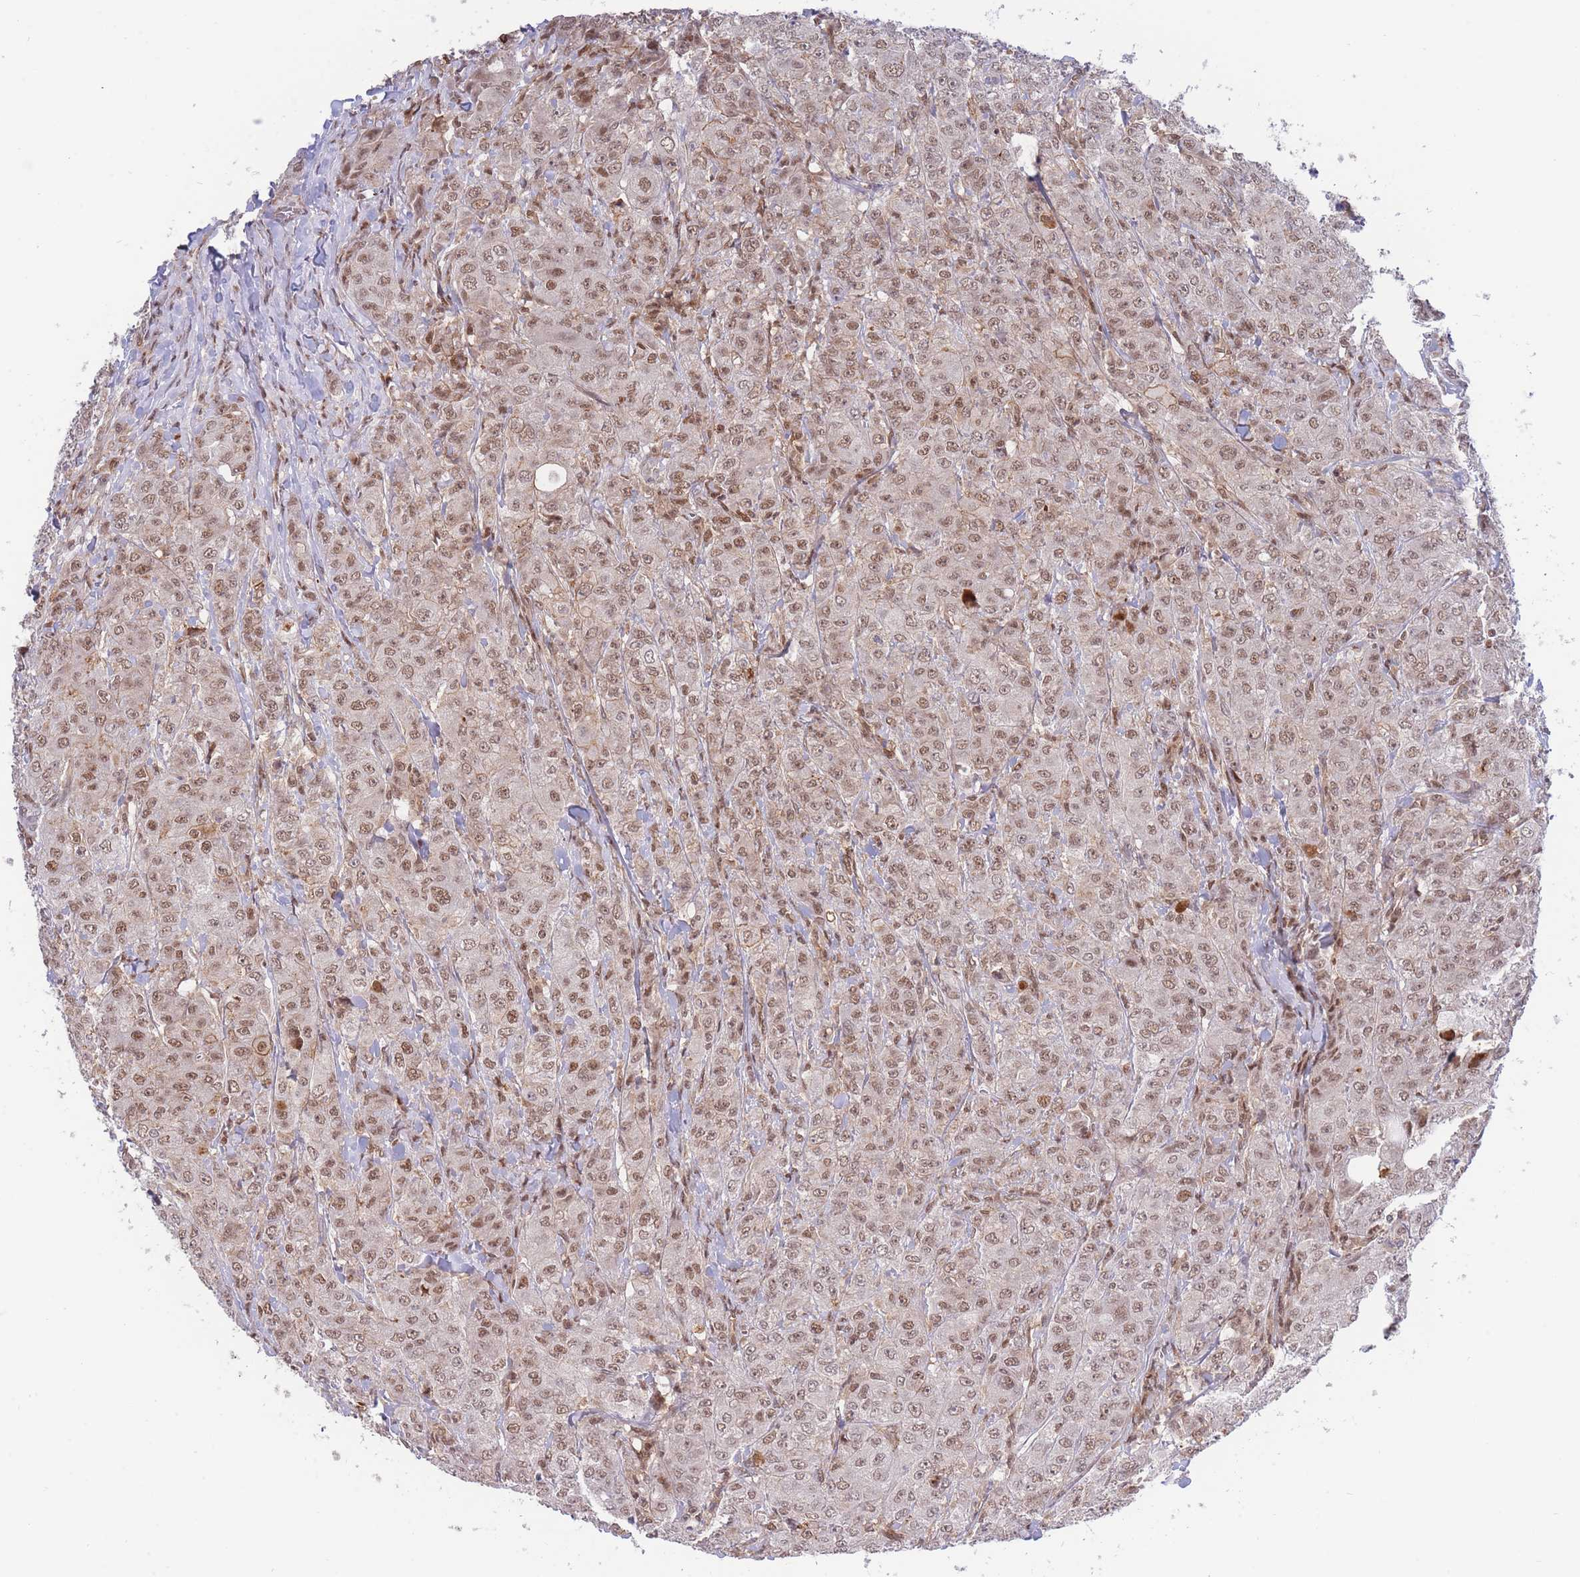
{"staining": {"intensity": "moderate", "quantity": ">75%", "location": "cytoplasmic/membranous,nuclear"}, "tissue": "breast cancer", "cell_type": "Tumor cells", "image_type": "cancer", "snomed": [{"axis": "morphology", "description": "Duct carcinoma"}, {"axis": "topography", "description": "Breast"}], "caption": "Immunohistochemical staining of human breast cancer (invasive ductal carcinoma) displays medium levels of moderate cytoplasmic/membranous and nuclear protein positivity in approximately >75% of tumor cells.", "gene": "BOD1L1", "patient": {"sex": "female", "age": 43}}